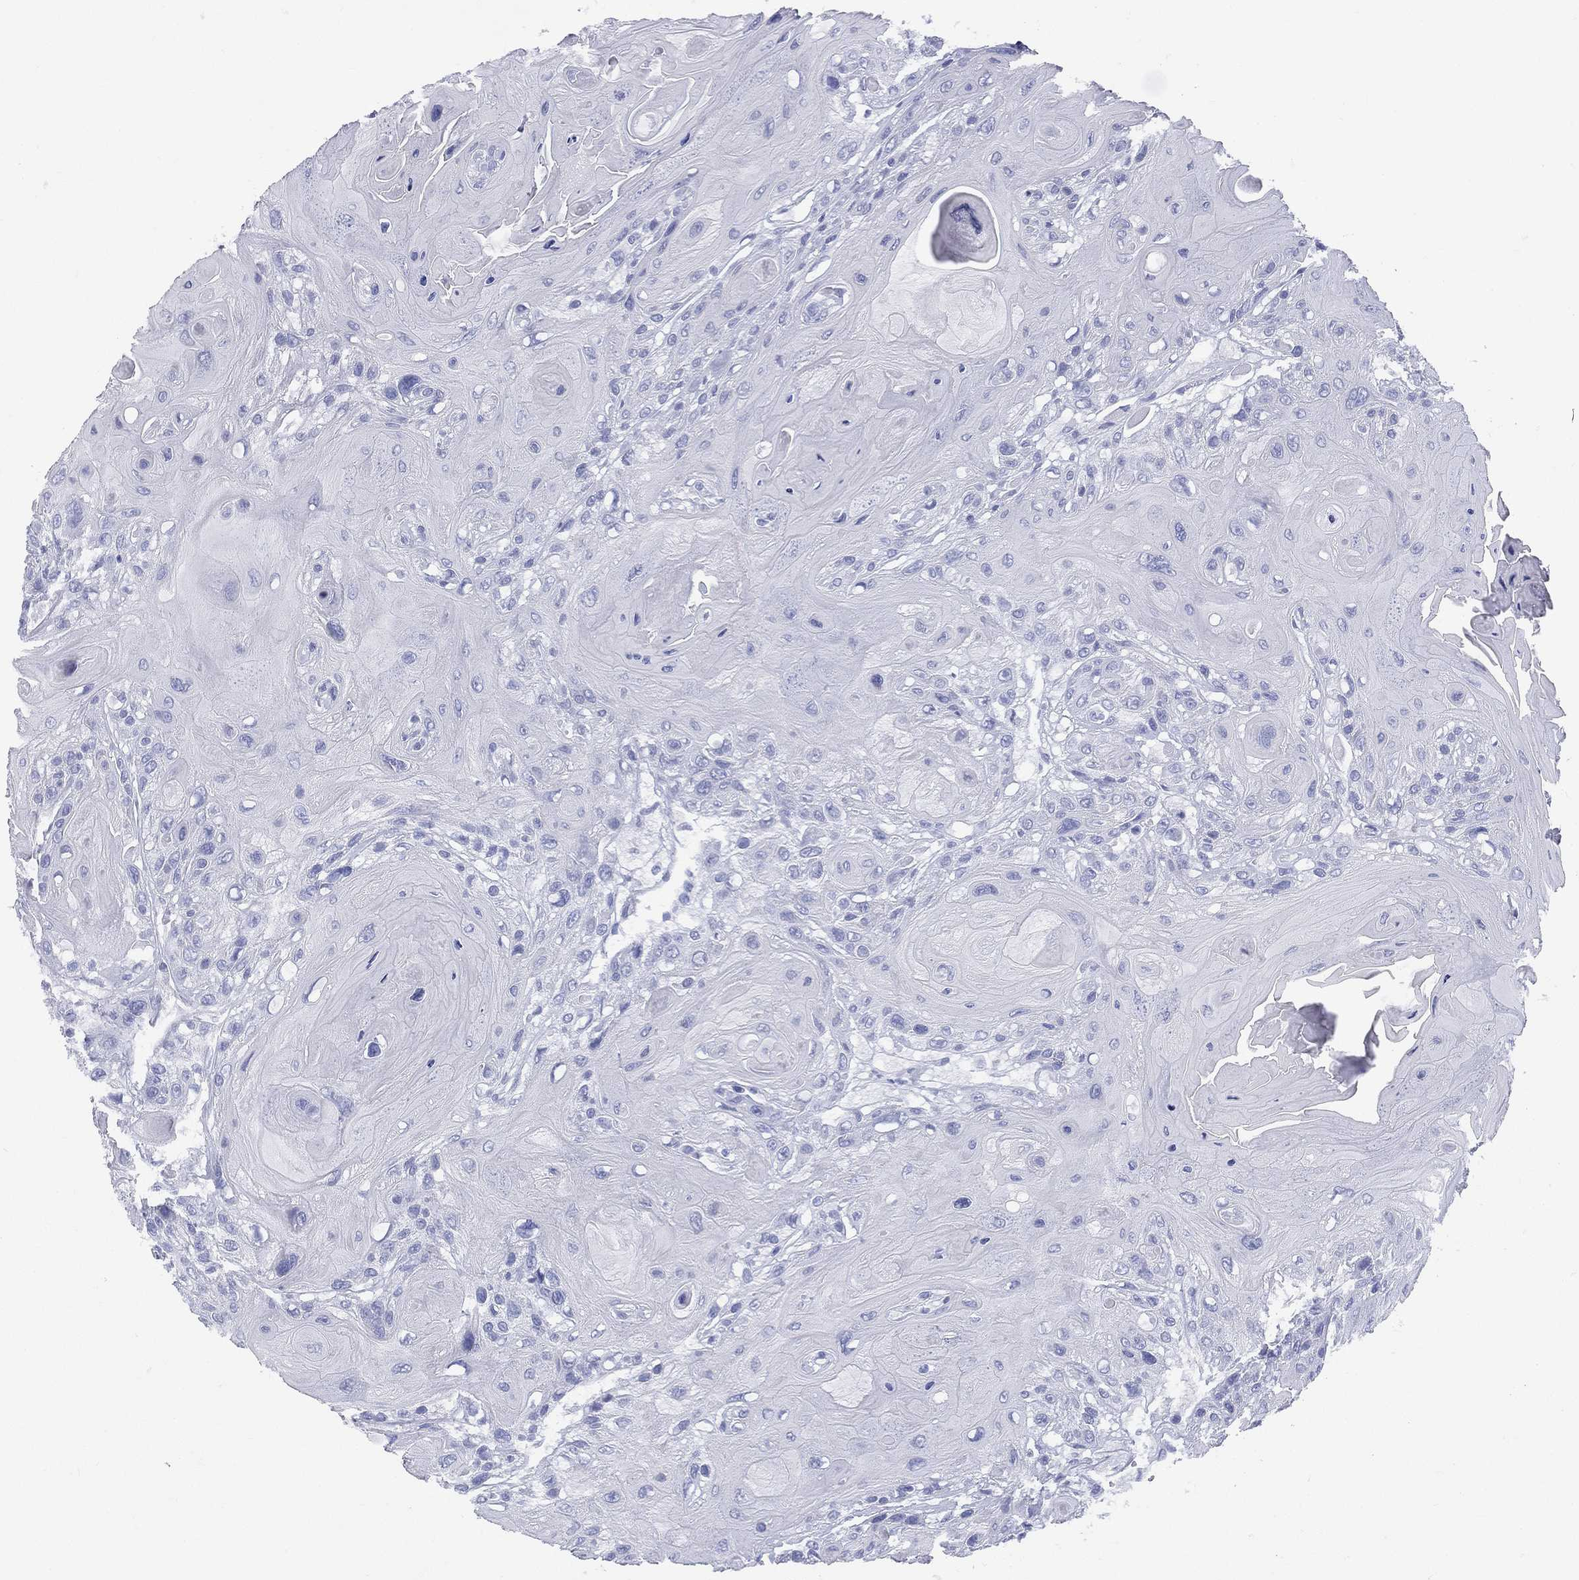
{"staining": {"intensity": "negative", "quantity": "none", "location": "none"}, "tissue": "head and neck cancer", "cell_type": "Tumor cells", "image_type": "cancer", "snomed": [{"axis": "morphology", "description": "Squamous cell carcinoma, NOS"}, {"axis": "topography", "description": "Head-Neck"}], "caption": "Tumor cells show no significant staining in head and neck cancer.", "gene": "ETNPPL", "patient": {"sex": "female", "age": 59}}